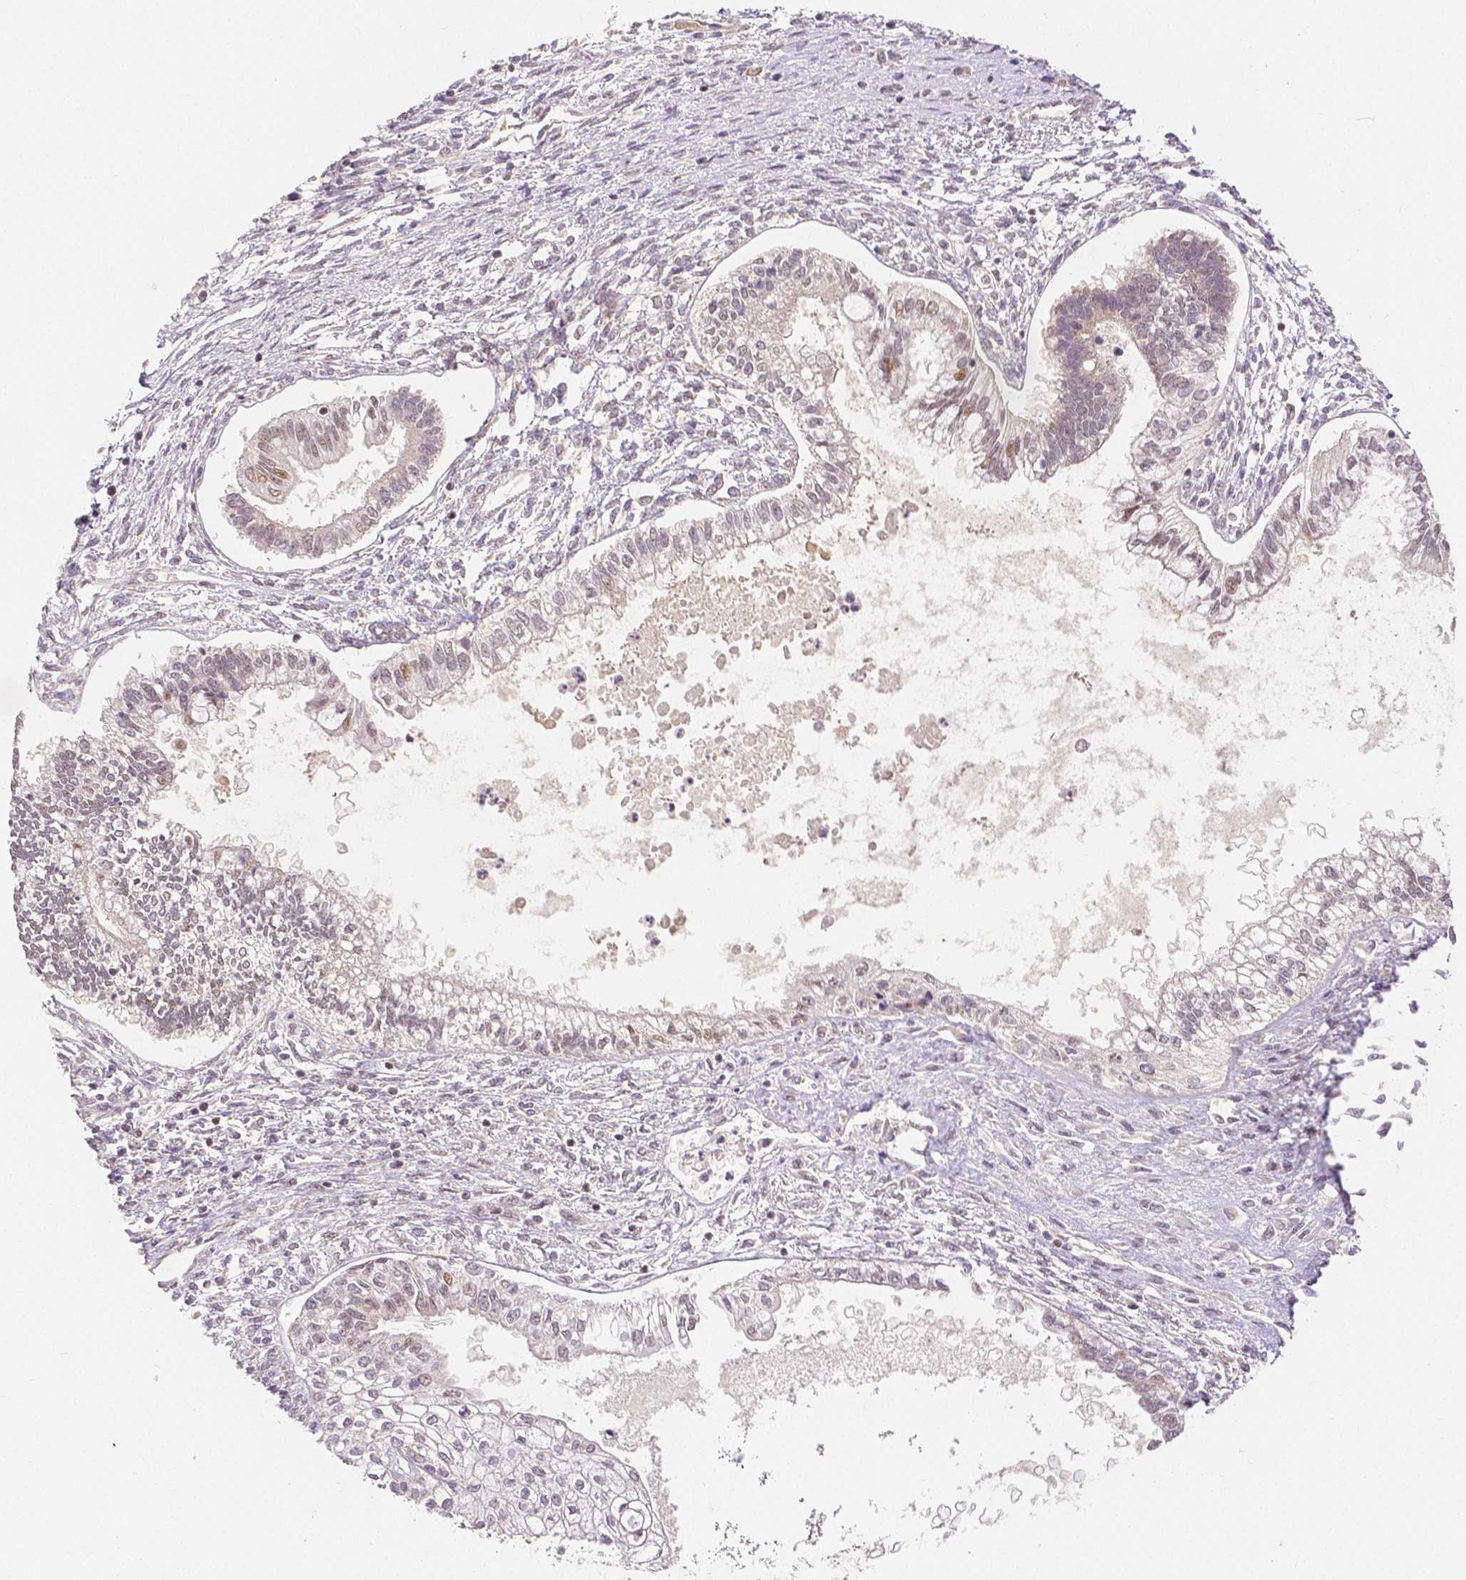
{"staining": {"intensity": "moderate", "quantity": "<25%", "location": "nuclear"}, "tissue": "testis cancer", "cell_type": "Tumor cells", "image_type": "cancer", "snomed": [{"axis": "morphology", "description": "Carcinoma, Embryonal, NOS"}, {"axis": "topography", "description": "Testis"}], "caption": "Protein expression analysis of testis cancer reveals moderate nuclear expression in approximately <25% of tumor cells.", "gene": "RHOT1", "patient": {"sex": "male", "age": 37}}